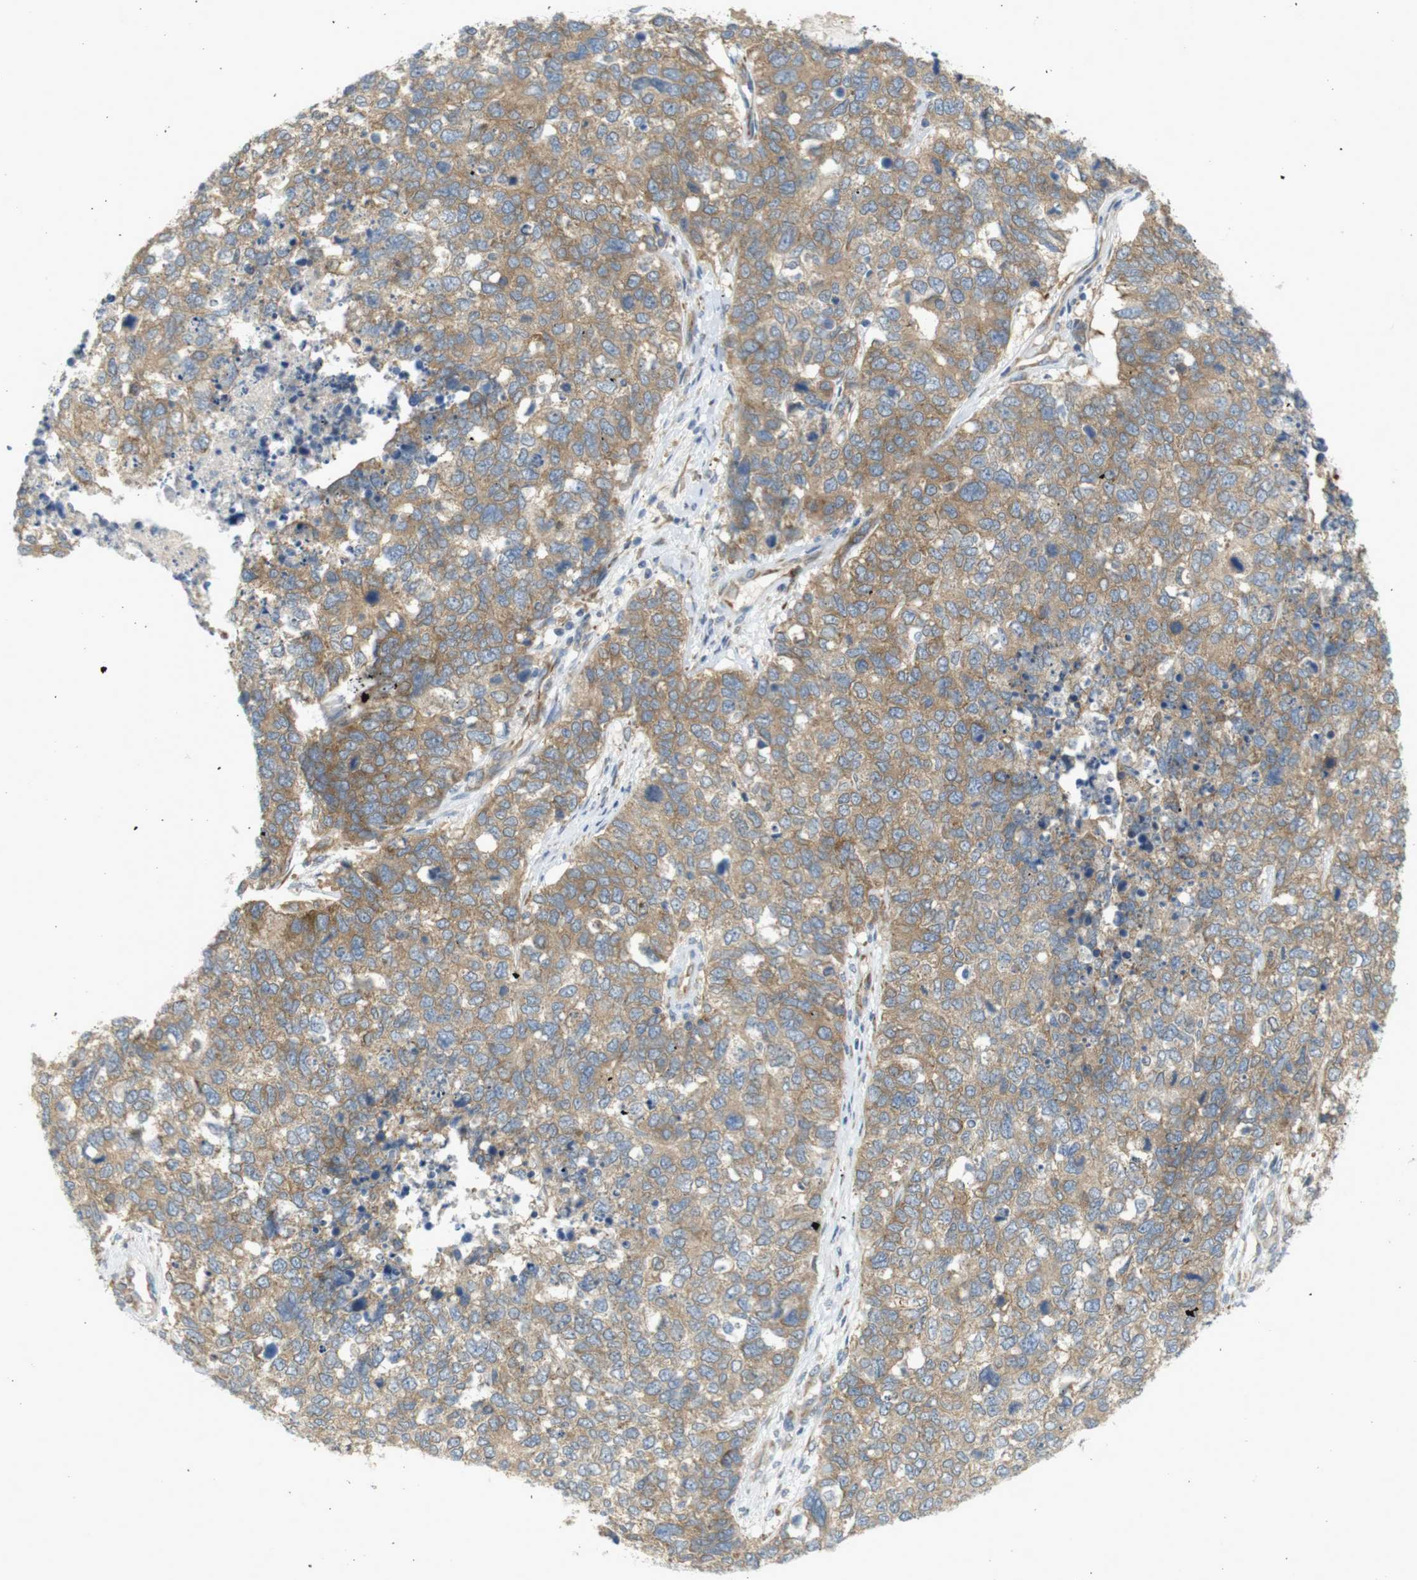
{"staining": {"intensity": "moderate", "quantity": ">75%", "location": "cytoplasmic/membranous"}, "tissue": "cervical cancer", "cell_type": "Tumor cells", "image_type": "cancer", "snomed": [{"axis": "morphology", "description": "Squamous cell carcinoma, NOS"}, {"axis": "topography", "description": "Cervix"}], "caption": "Immunohistochemistry (IHC) photomicrograph of neoplastic tissue: cervical cancer stained using IHC demonstrates medium levels of moderate protein expression localized specifically in the cytoplasmic/membranous of tumor cells, appearing as a cytoplasmic/membranous brown color.", "gene": "GJC3", "patient": {"sex": "female", "age": 63}}